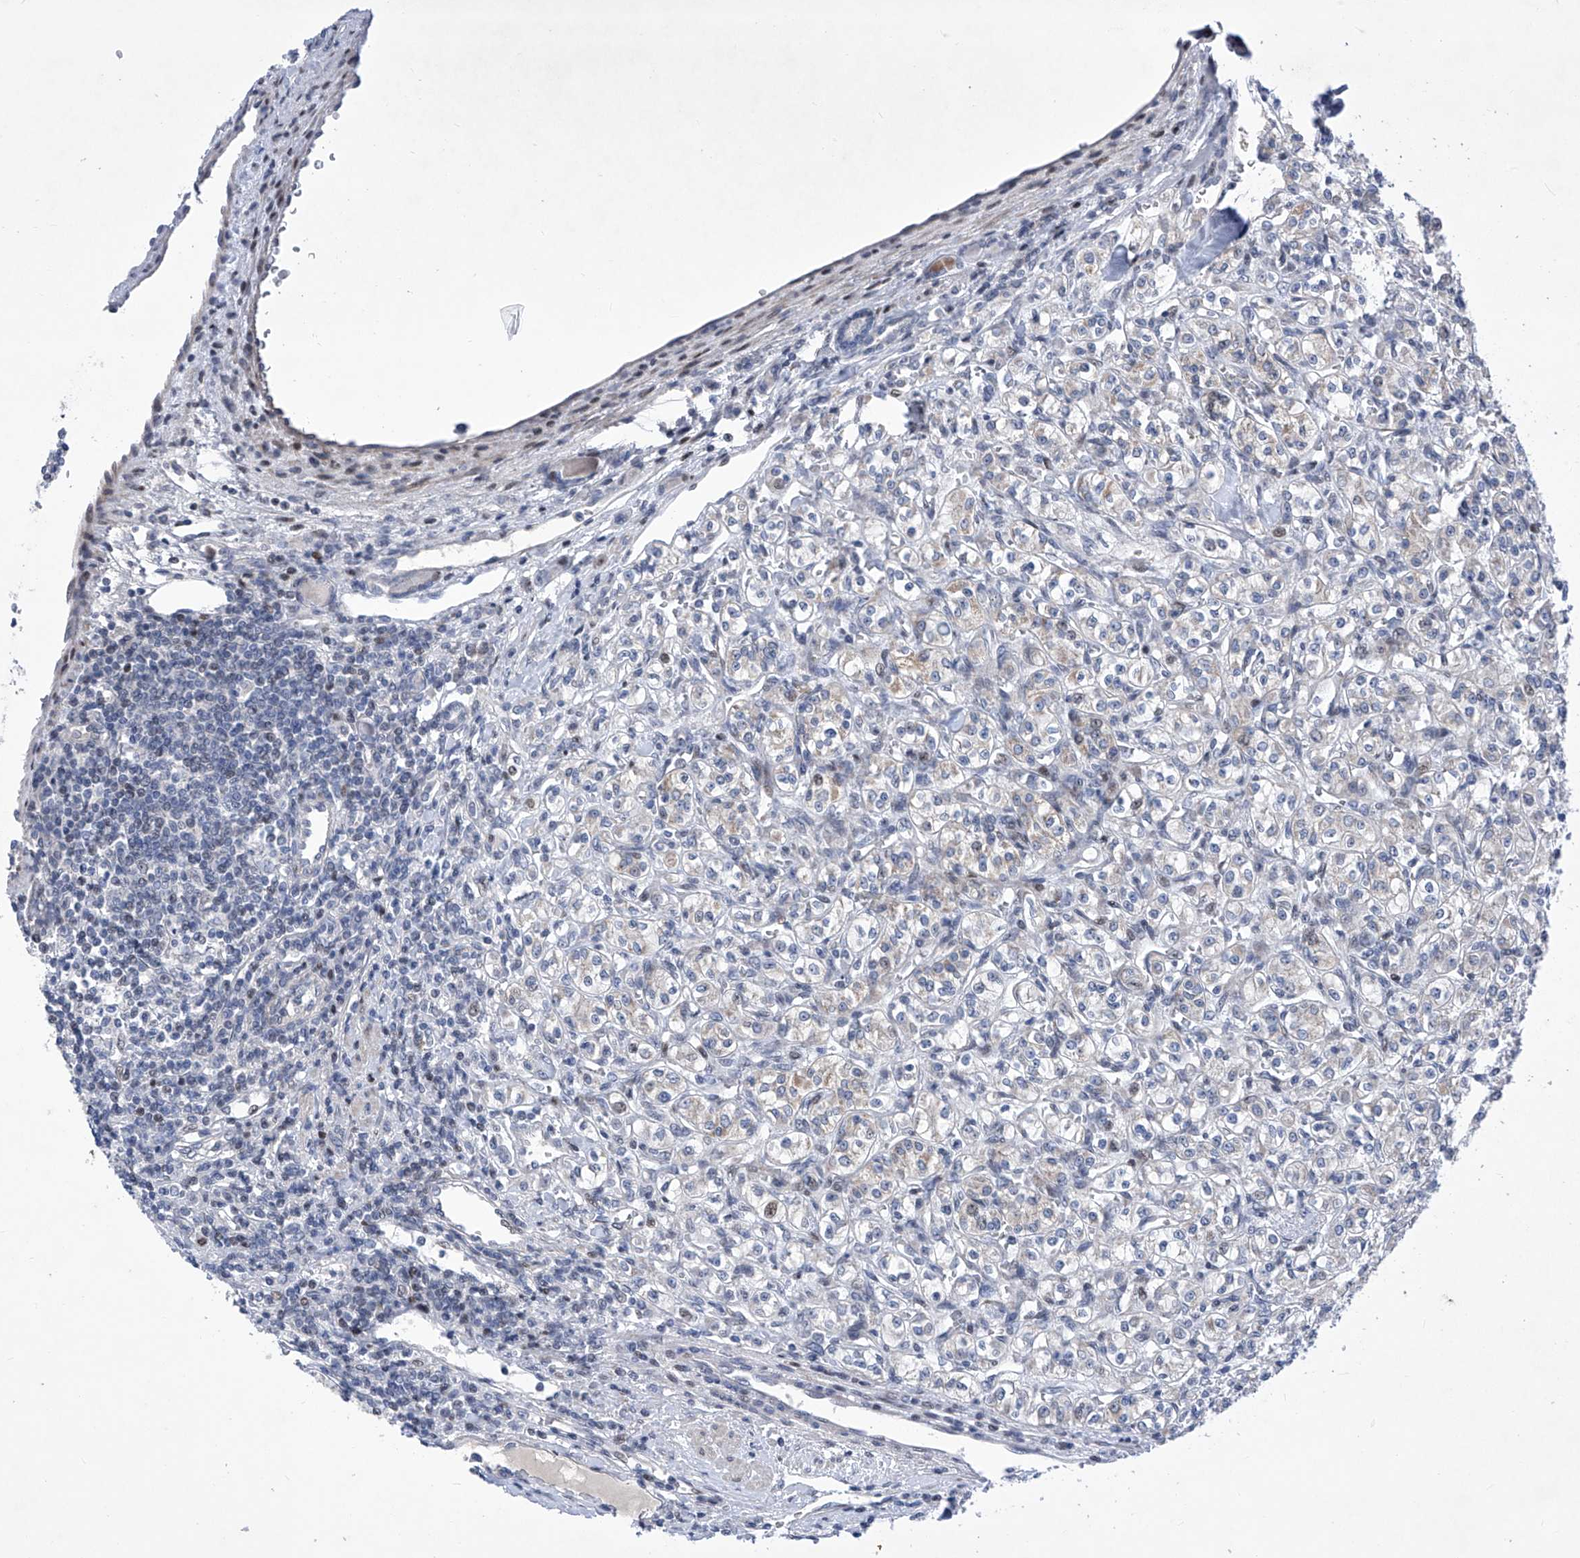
{"staining": {"intensity": "negative", "quantity": "none", "location": "none"}, "tissue": "renal cancer", "cell_type": "Tumor cells", "image_type": "cancer", "snomed": [{"axis": "morphology", "description": "Adenocarcinoma, NOS"}, {"axis": "topography", "description": "Kidney"}], "caption": "This micrograph is of renal cancer stained with immunohistochemistry (IHC) to label a protein in brown with the nuclei are counter-stained blue. There is no expression in tumor cells.", "gene": "NUFIP1", "patient": {"sex": "male", "age": 77}}